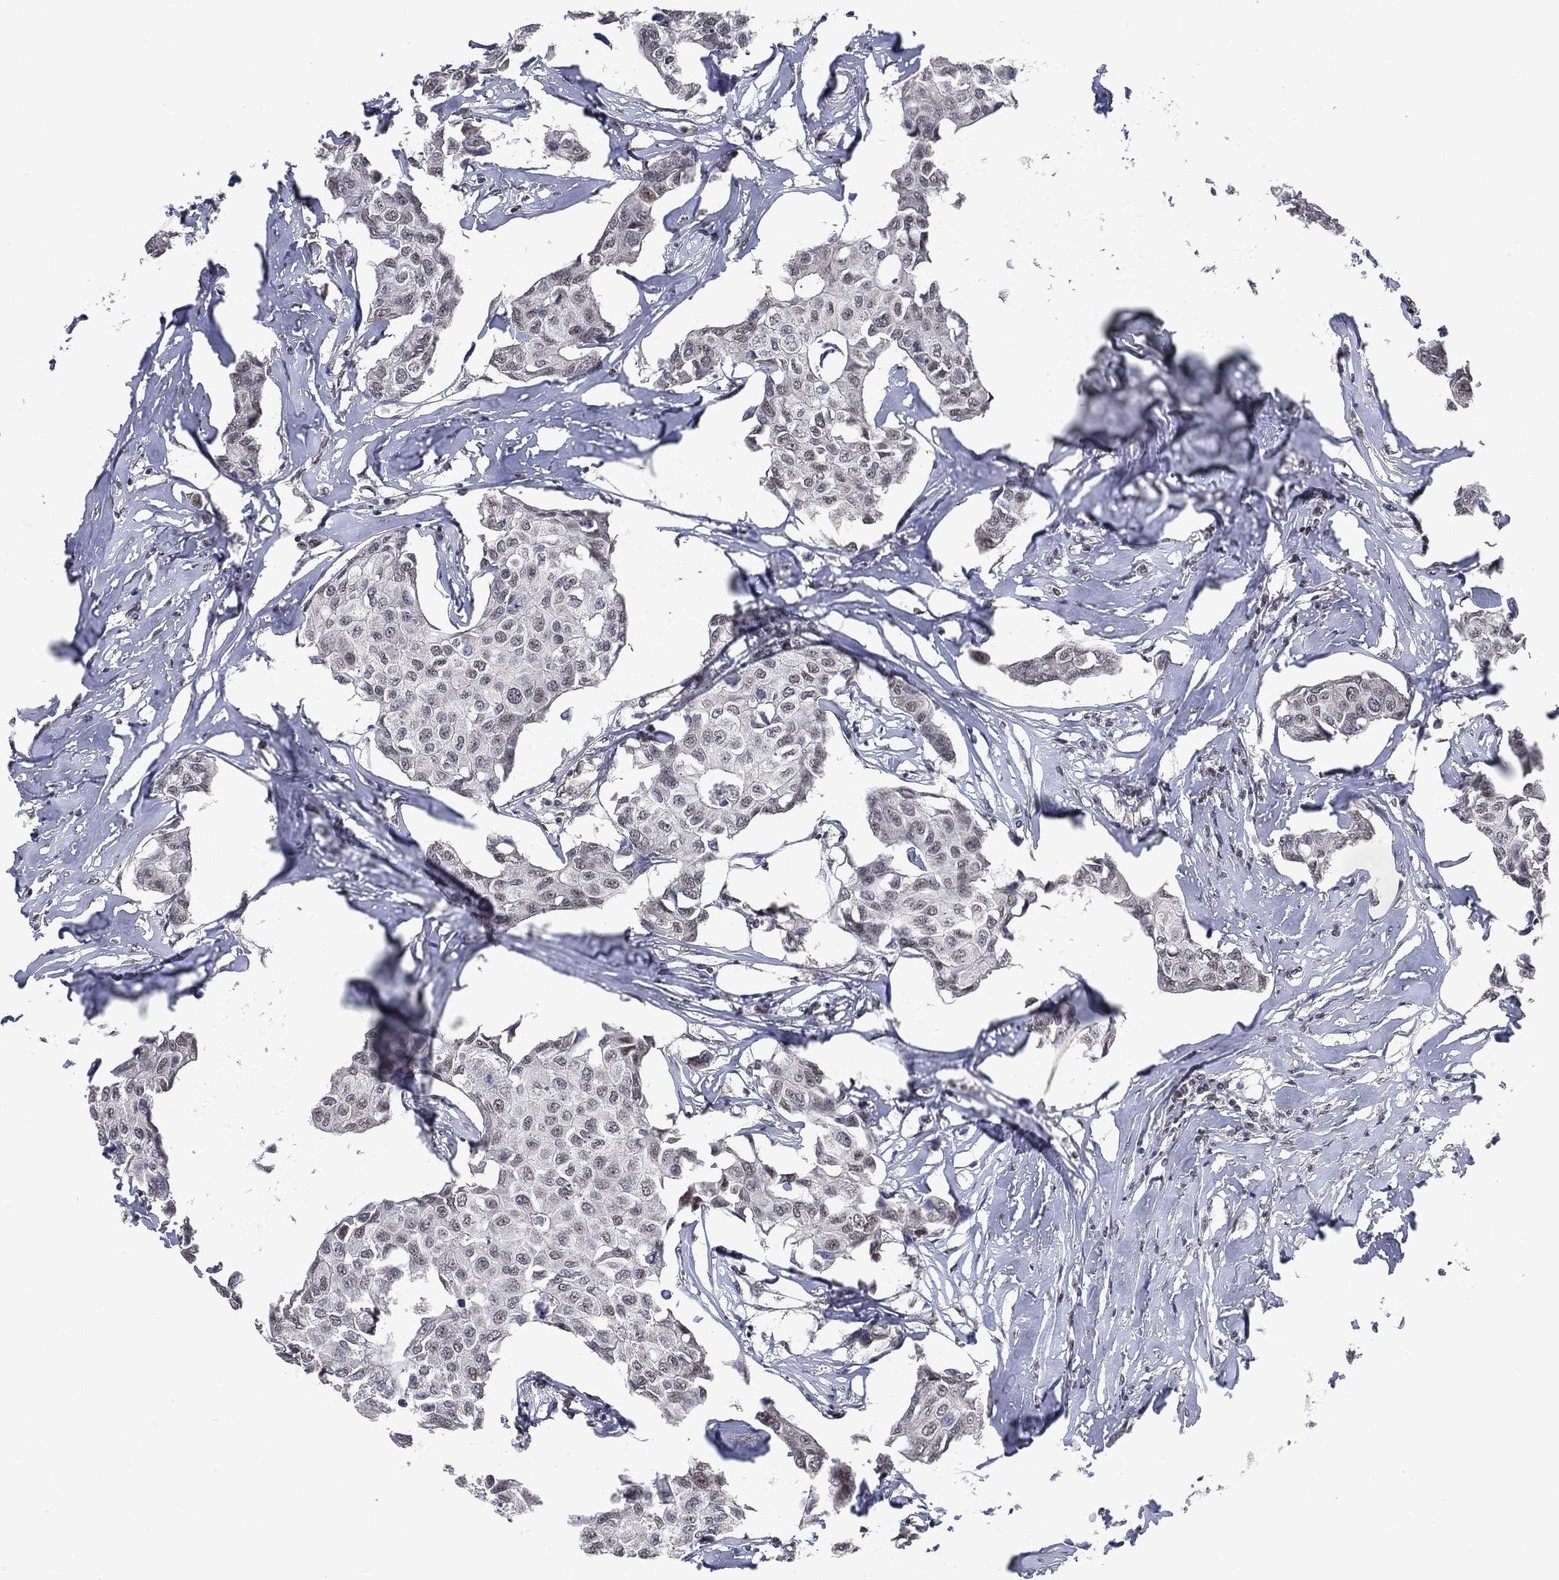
{"staining": {"intensity": "negative", "quantity": "none", "location": "none"}, "tissue": "breast cancer", "cell_type": "Tumor cells", "image_type": "cancer", "snomed": [{"axis": "morphology", "description": "Duct carcinoma"}, {"axis": "topography", "description": "Breast"}], "caption": "Tumor cells show no significant protein staining in breast cancer (infiltrating ductal carcinoma).", "gene": "YLPM1", "patient": {"sex": "female", "age": 80}}